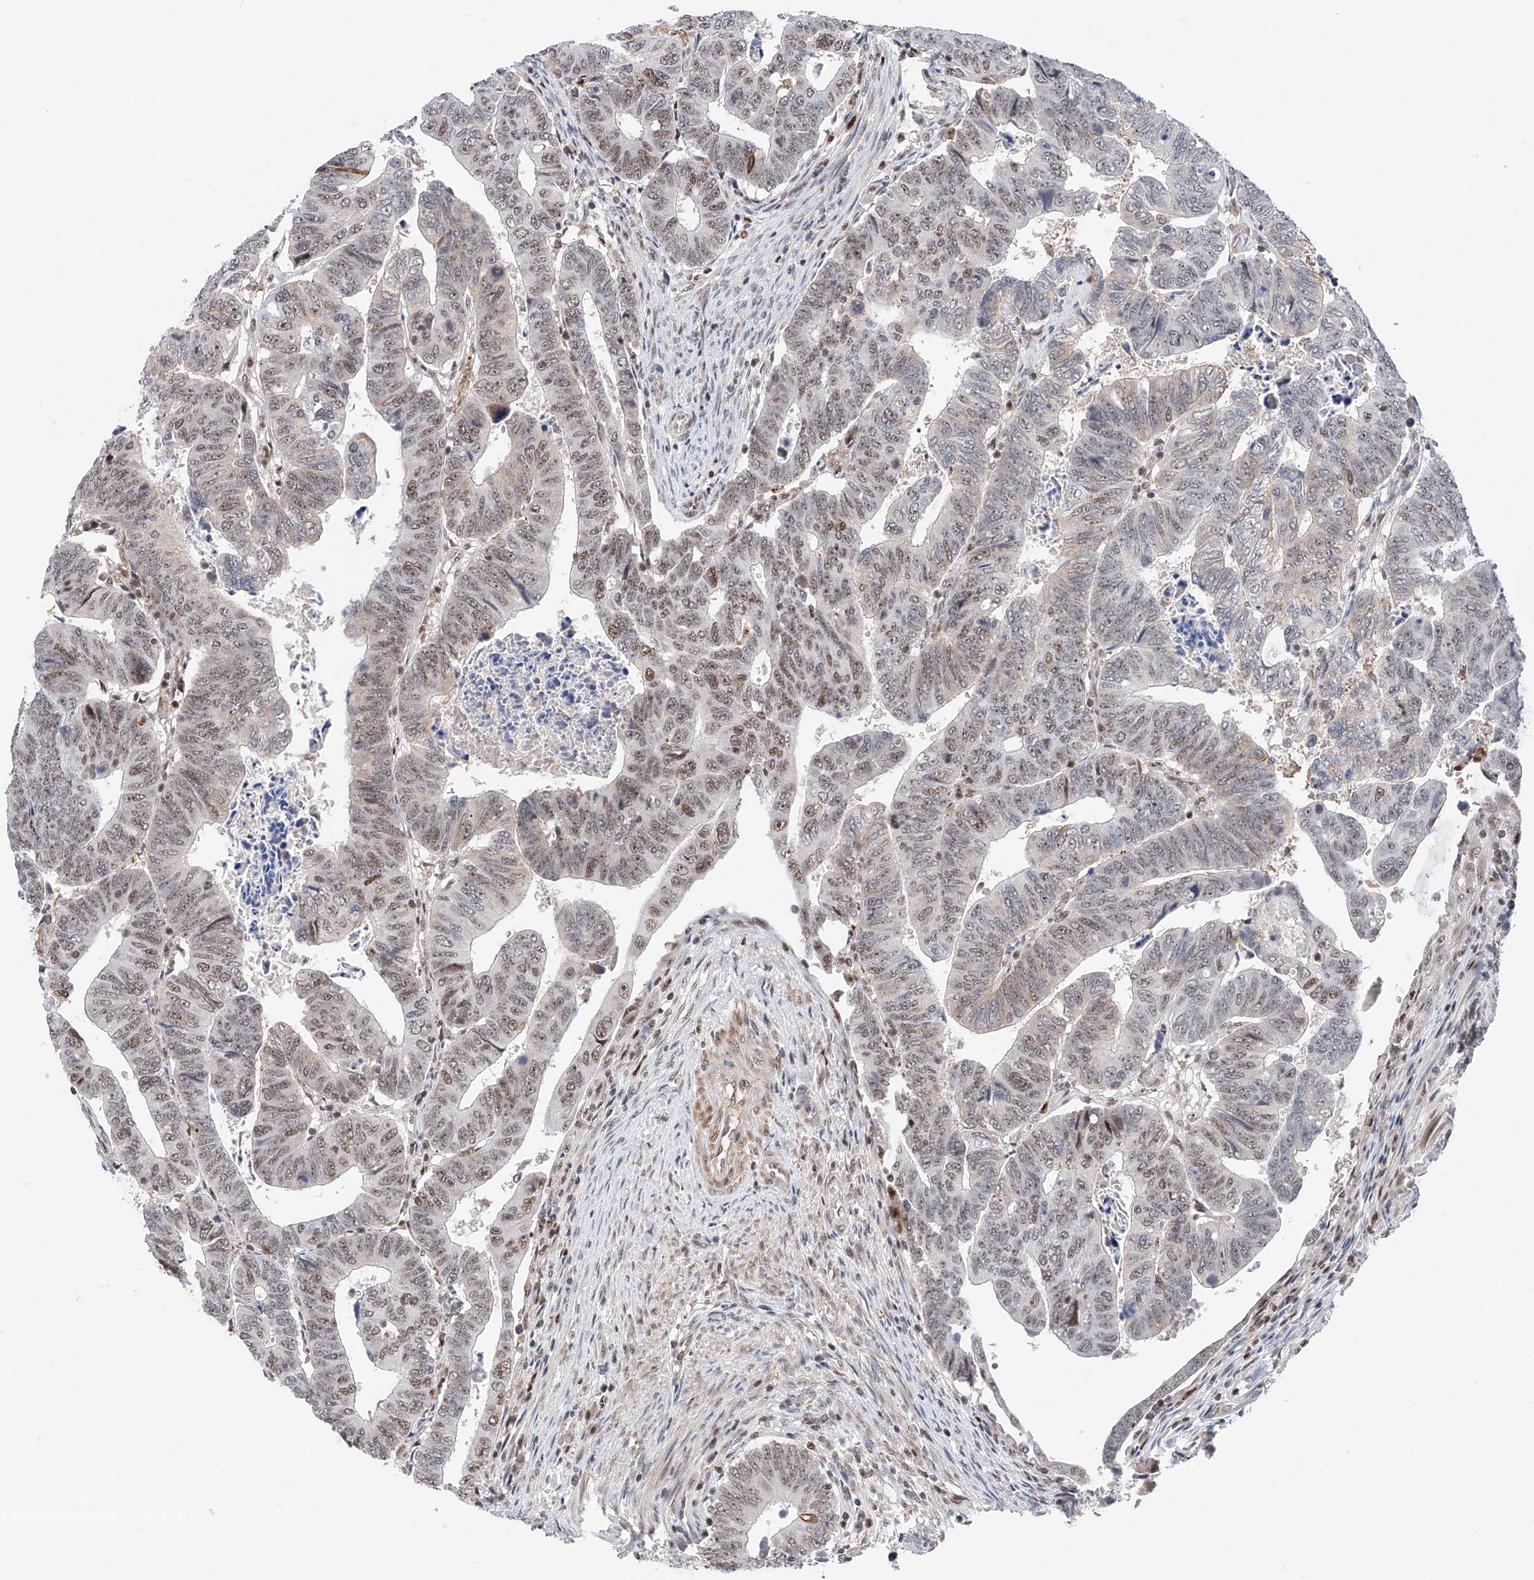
{"staining": {"intensity": "moderate", "quantity": "25%-75%", "location": "nuclear"}, "tissue": "colorectal cancer", "cell_type": "Tumor cells", "image_type": "cancer", "snomed": [{"axis": "morphology", "description": "Normal tissue, NOS"}, {"axis": "morphology", "description": "Adenocarcinoma, NOS"}, {"axis": "topography", "description": "Rectum"}], "caption": "IHC (DAB) staining of colorectal cancer (adenocarcinoma) reveals moderate nuclear protein expression in about 25%-75% of tumor cells.", "gene": "SNRNP200", "patient": {"sex": "female", "age": 65}}